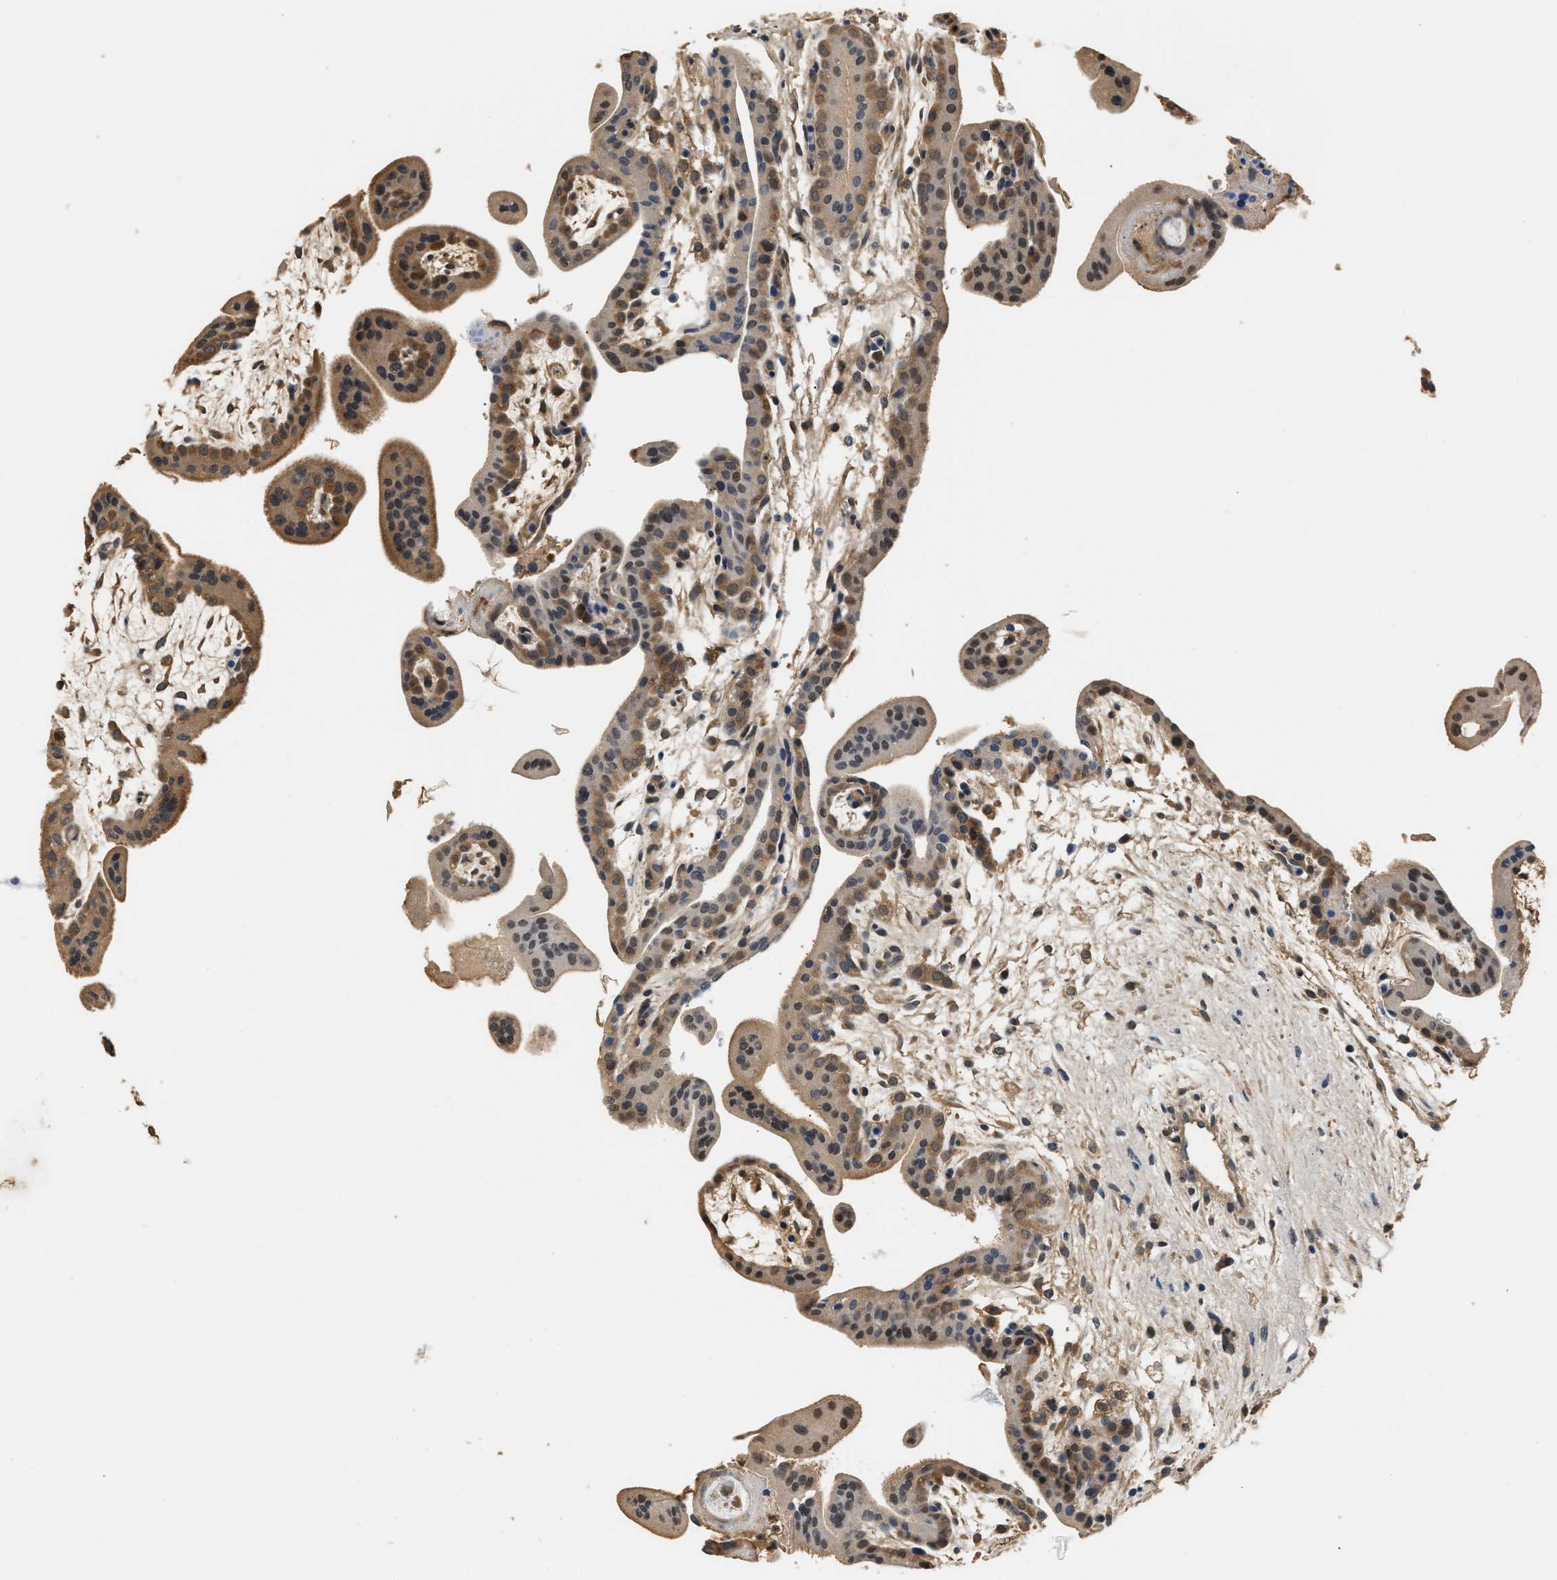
{"staining": {"intensity": "weak", "quantity": ">75%", "location": "cytoplasmic/membranous"}, "tissue": "placenta", "cell_type": "Trophoblastic cells", "image_type": "normal", "snomed": [{"axis": "morphology", "description": "Normal tissue, NOS"}, {"axis": "topography", "description": "Placenta"}], "caption": "IHC image of normal human placenta stained for a protein (brown), which displays low levels of weak cytoplasmic/membranous positivity in about >75% of trophoblastic cells.", "gene": "GPI", "patient": {"sex": "female", "age": 18}}